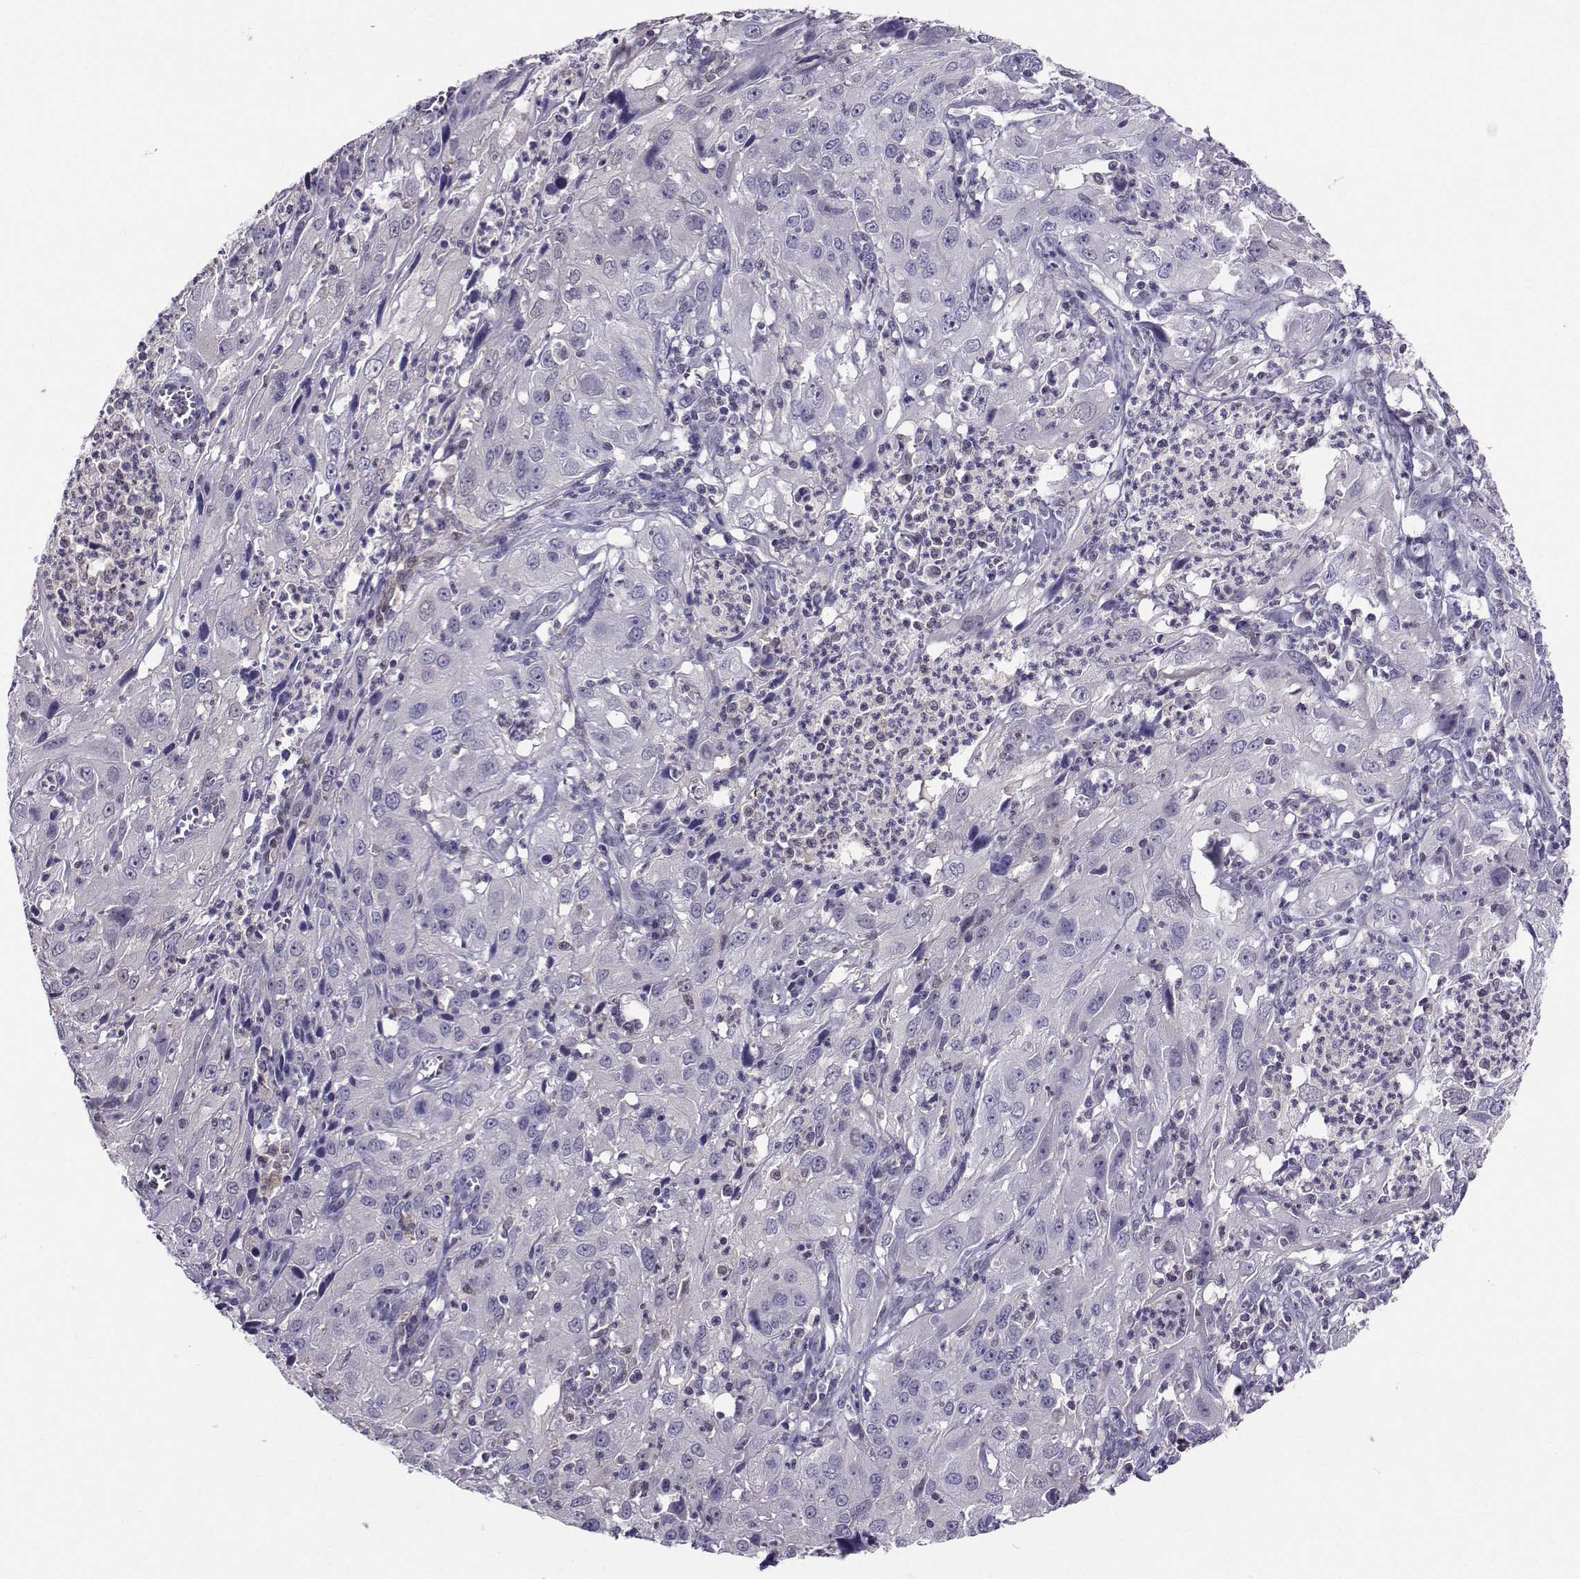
{"staining": {"intensity": "negative", "quantity": "none", "location": "none"}, "tissue": "cervical cancer", "cell_type": "Tumor cells", "image_type": "cancer", "snomed": [{"axis": "morphology", "description": "Squamous cell carcinoma, NOS"}, {"axis": "topography", "description": "Cervix"}], "caption": "Human cervical cancer (squamous cell carcinoma) stained for a protein using IHC displays no staining in tumor cells.", "gene": "PGK1", "patient": {"sex": "female", "age": 32}}